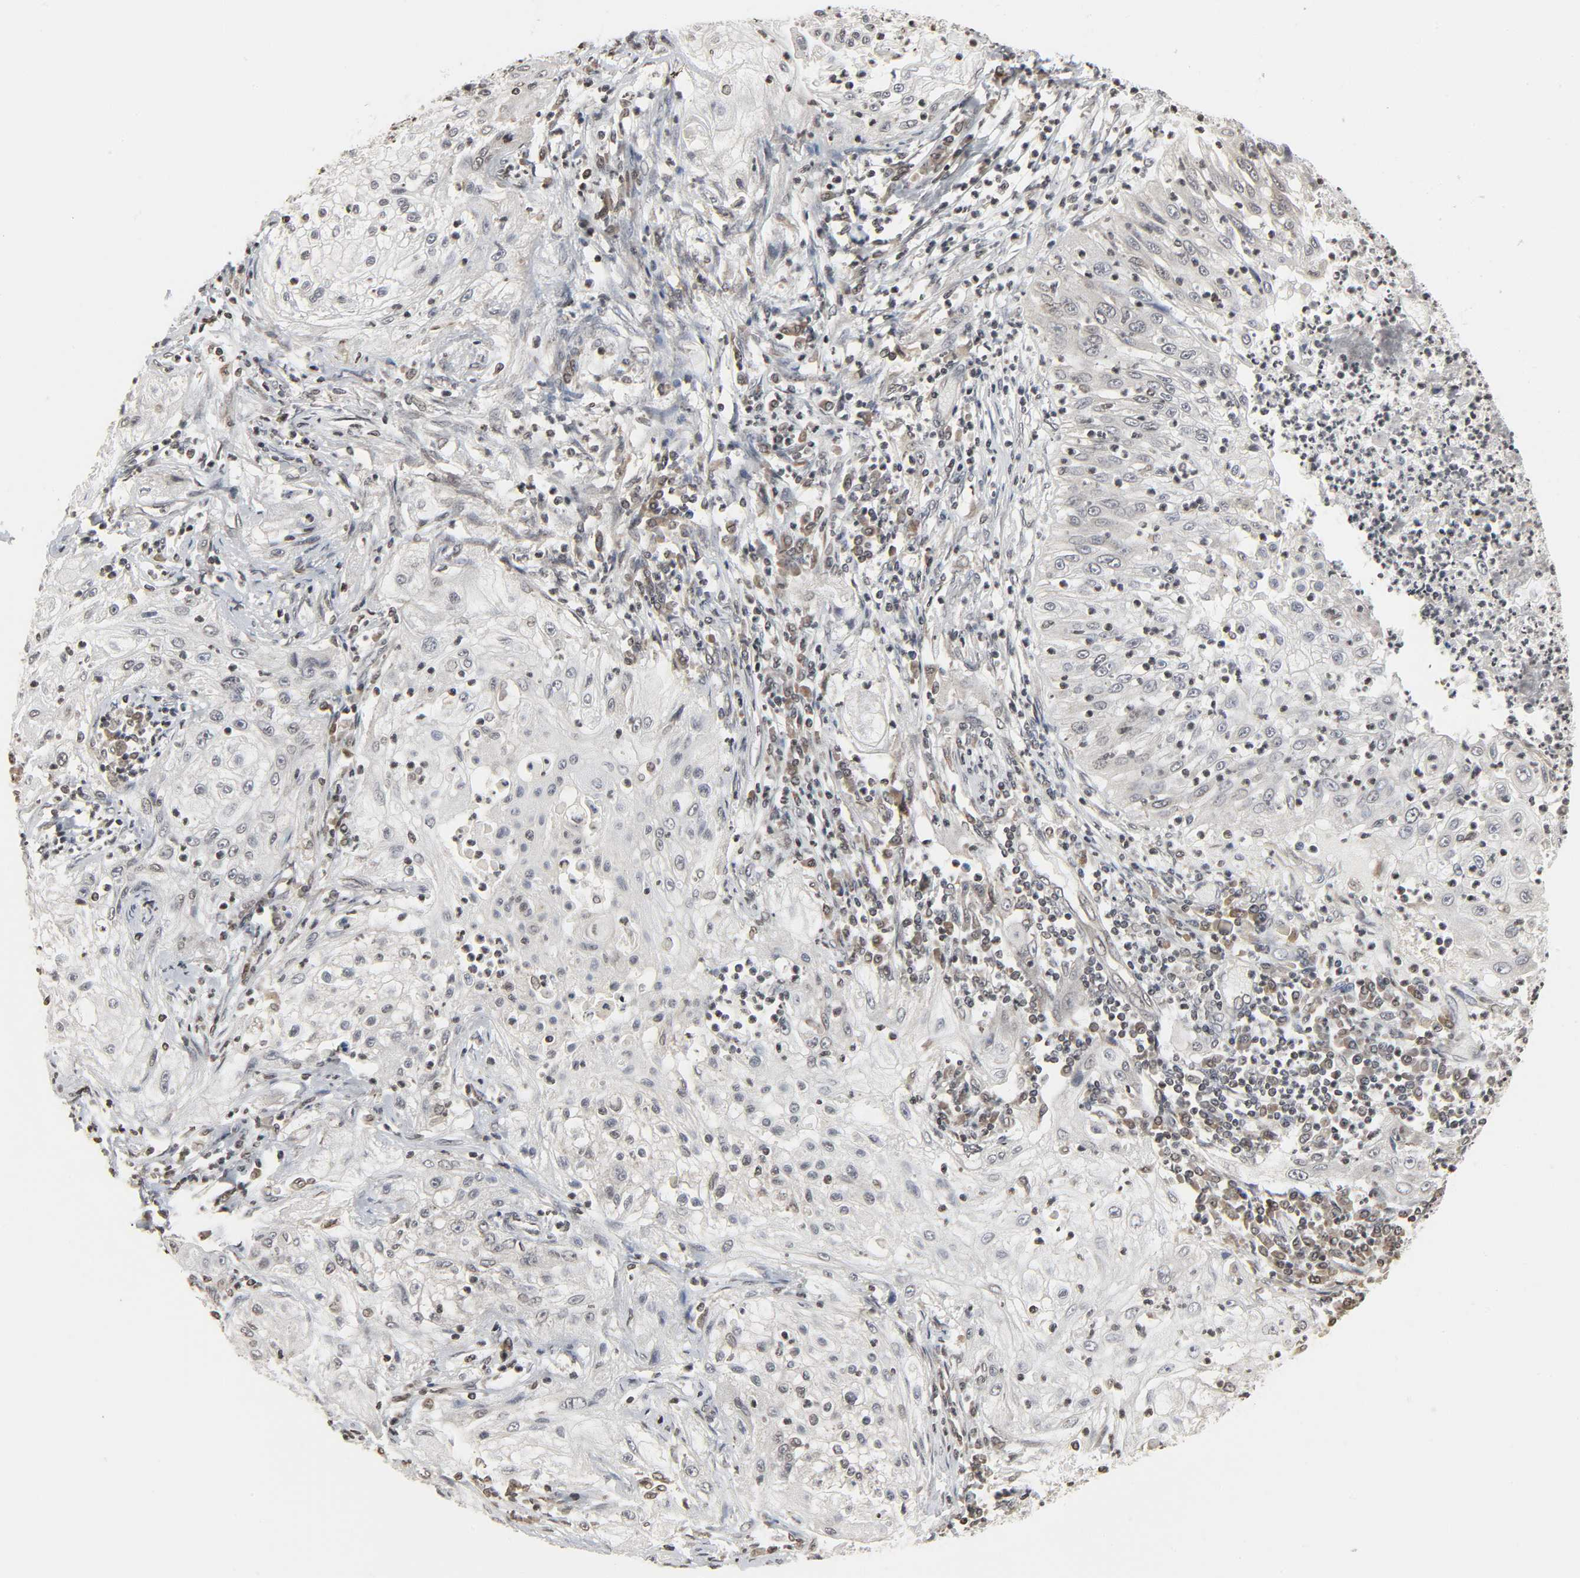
{"staining": {"intensity": "weak", "quantity": "<25%", "location": "nuclear"}, "tissue": "lung cancer", "cell_type": "Tumor cells", "image_type": "cancer", "snomed": [{"axis": "morphology", "description": "Inflammation, NOS"}, {"axis": "morphology", "description": "Squamous cell carcinoma, NOS"}, {"axis": "topography", "description": "Lymph node"}, {"axis": "topography", "description": "Soft tissue"}, {"axis": "topography", "description": "Lung"}], "caption": "This is an IHC histopathology image of lung cancer (squamous cell carcinoma). There is no positivity in tumor cells.", "gene": "XRCC1", "patient": {"sex": "male", "age": 66}}